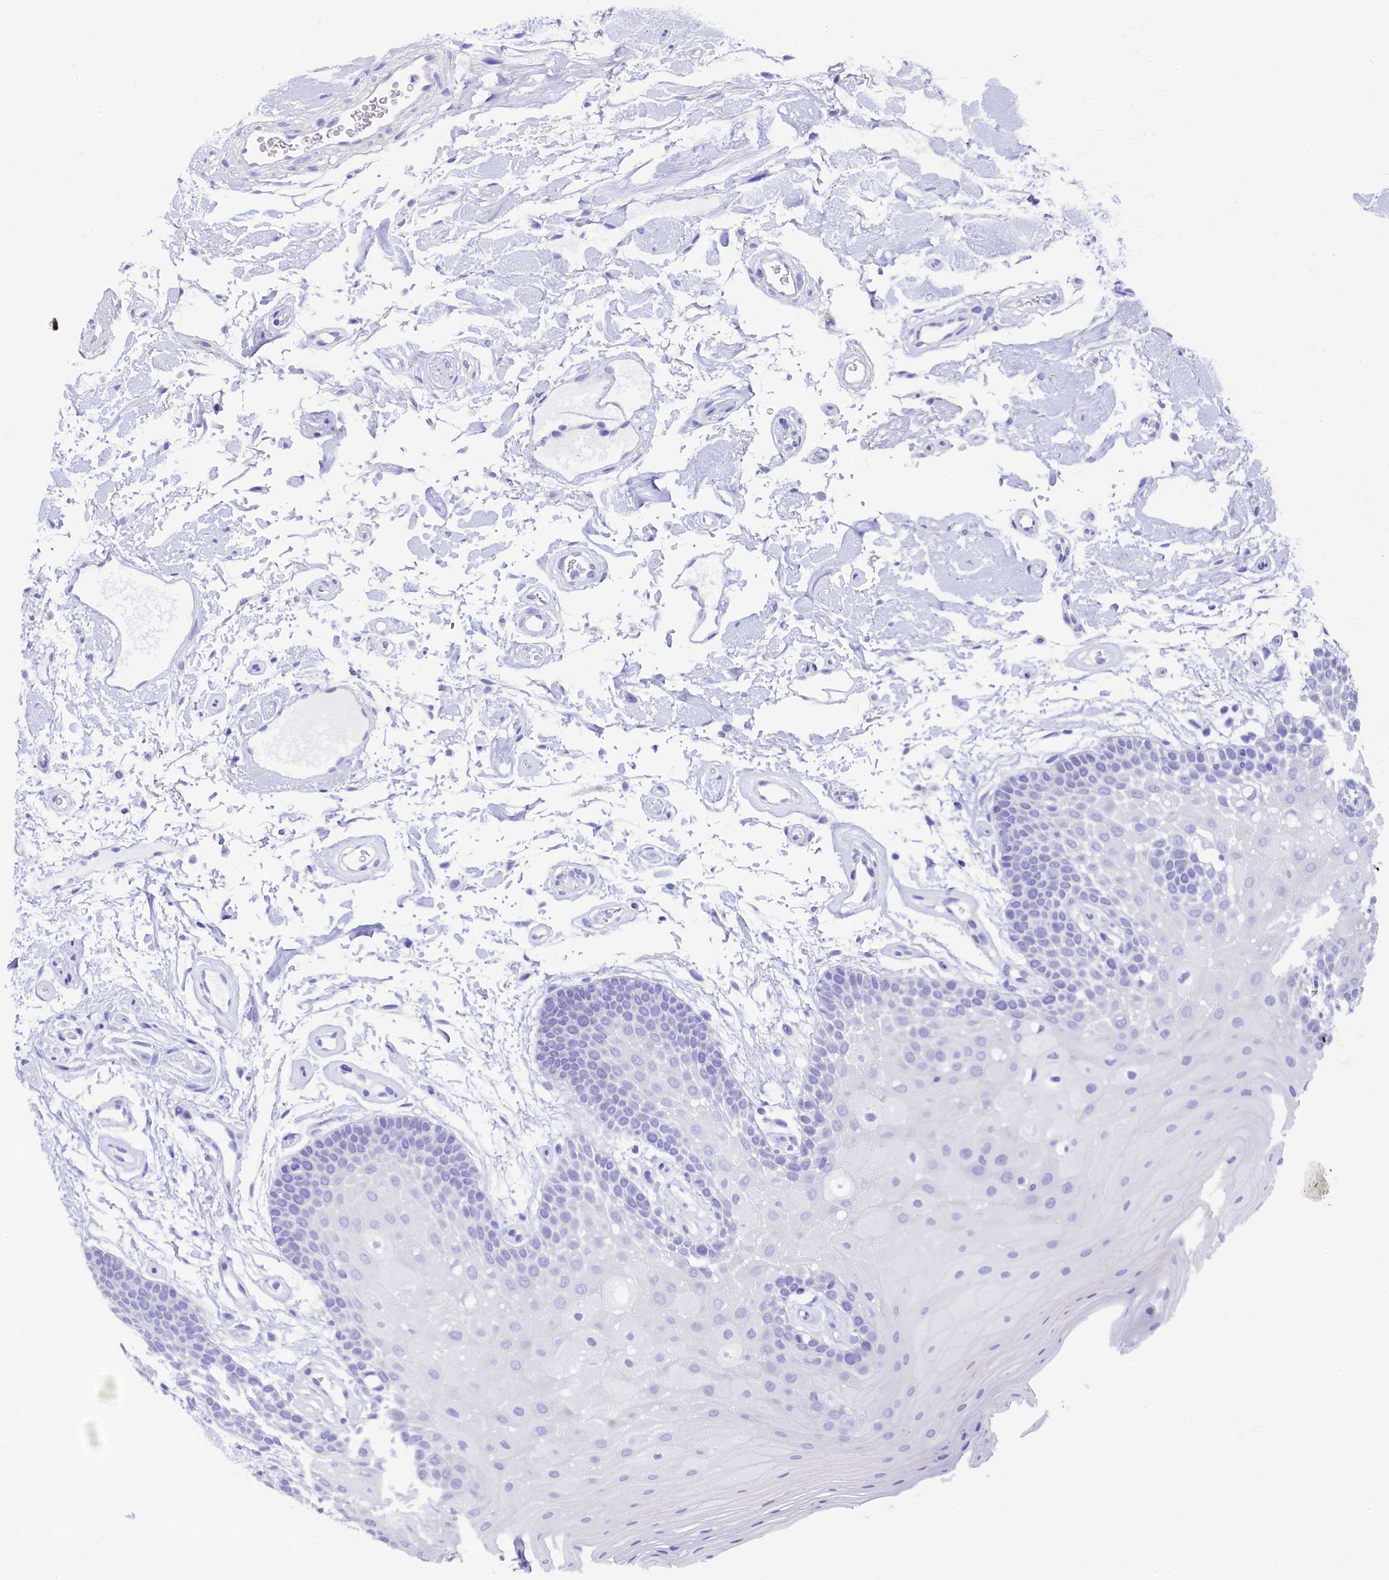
{"staining": {"intensity": "negative", "quantity": "none", "location": "none"}, "tissue": "oral mucosa", "cell_type": "Squamous epithelial cells", "image_type": "normal", "snomed": [{"axis": "morphology", "description": "Normal tissue, NOS"}, {"axis": "topography", "description": "Oral tissue"}], "caption": "An image of oral mucosa stained for a protein shows no brown staining in squamous epithelial cells. Brightfield microscopy of immunohistochemistry (IHC) stained with DAB (3,3'-diaminobenzidine) (brown) and hematoxylin (blue), captured at high magnification.", "gene": "RBP3", "patient": {"sex": "male", "age": 62}}